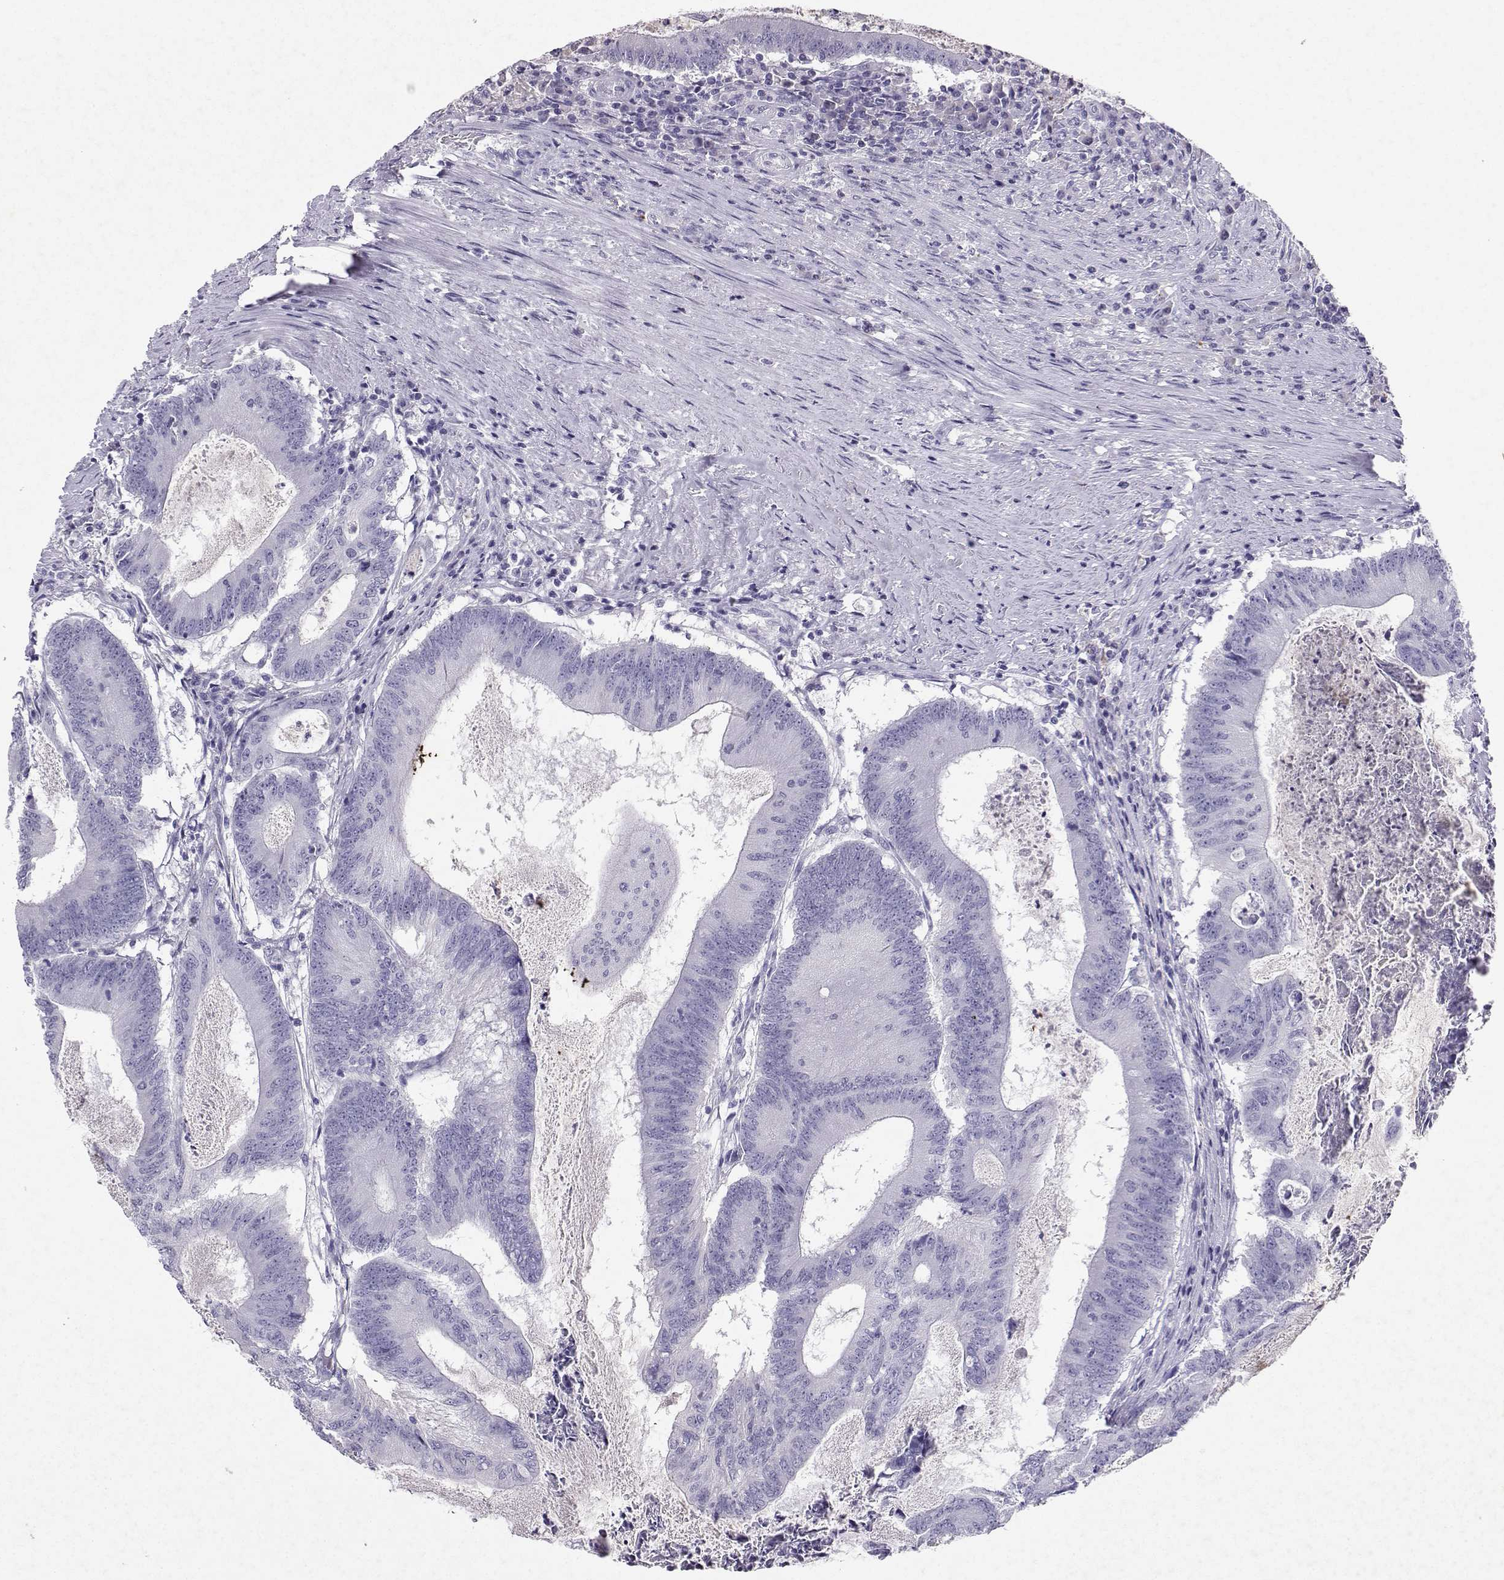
{"staining": {"intensity": "negative", "quantity": "none", "location": "none"}, "tissue": "colorectal cancer", "cell_type": "Tumor cells", "image_type": "cancer", "snomed": [{"axis": "morphology", "description": "Adenocarcinoma, NOS"}, {"axis": "topography", "description": "Colon"}], "caption": "A high-resolution image shows immunohistochemistry staining of colorectal cancer (adenocarcinoma), which displays no significant positivity in tumor cells.", "gene": "GRIK4", "patient": {"sex": "female", "age": 70}}